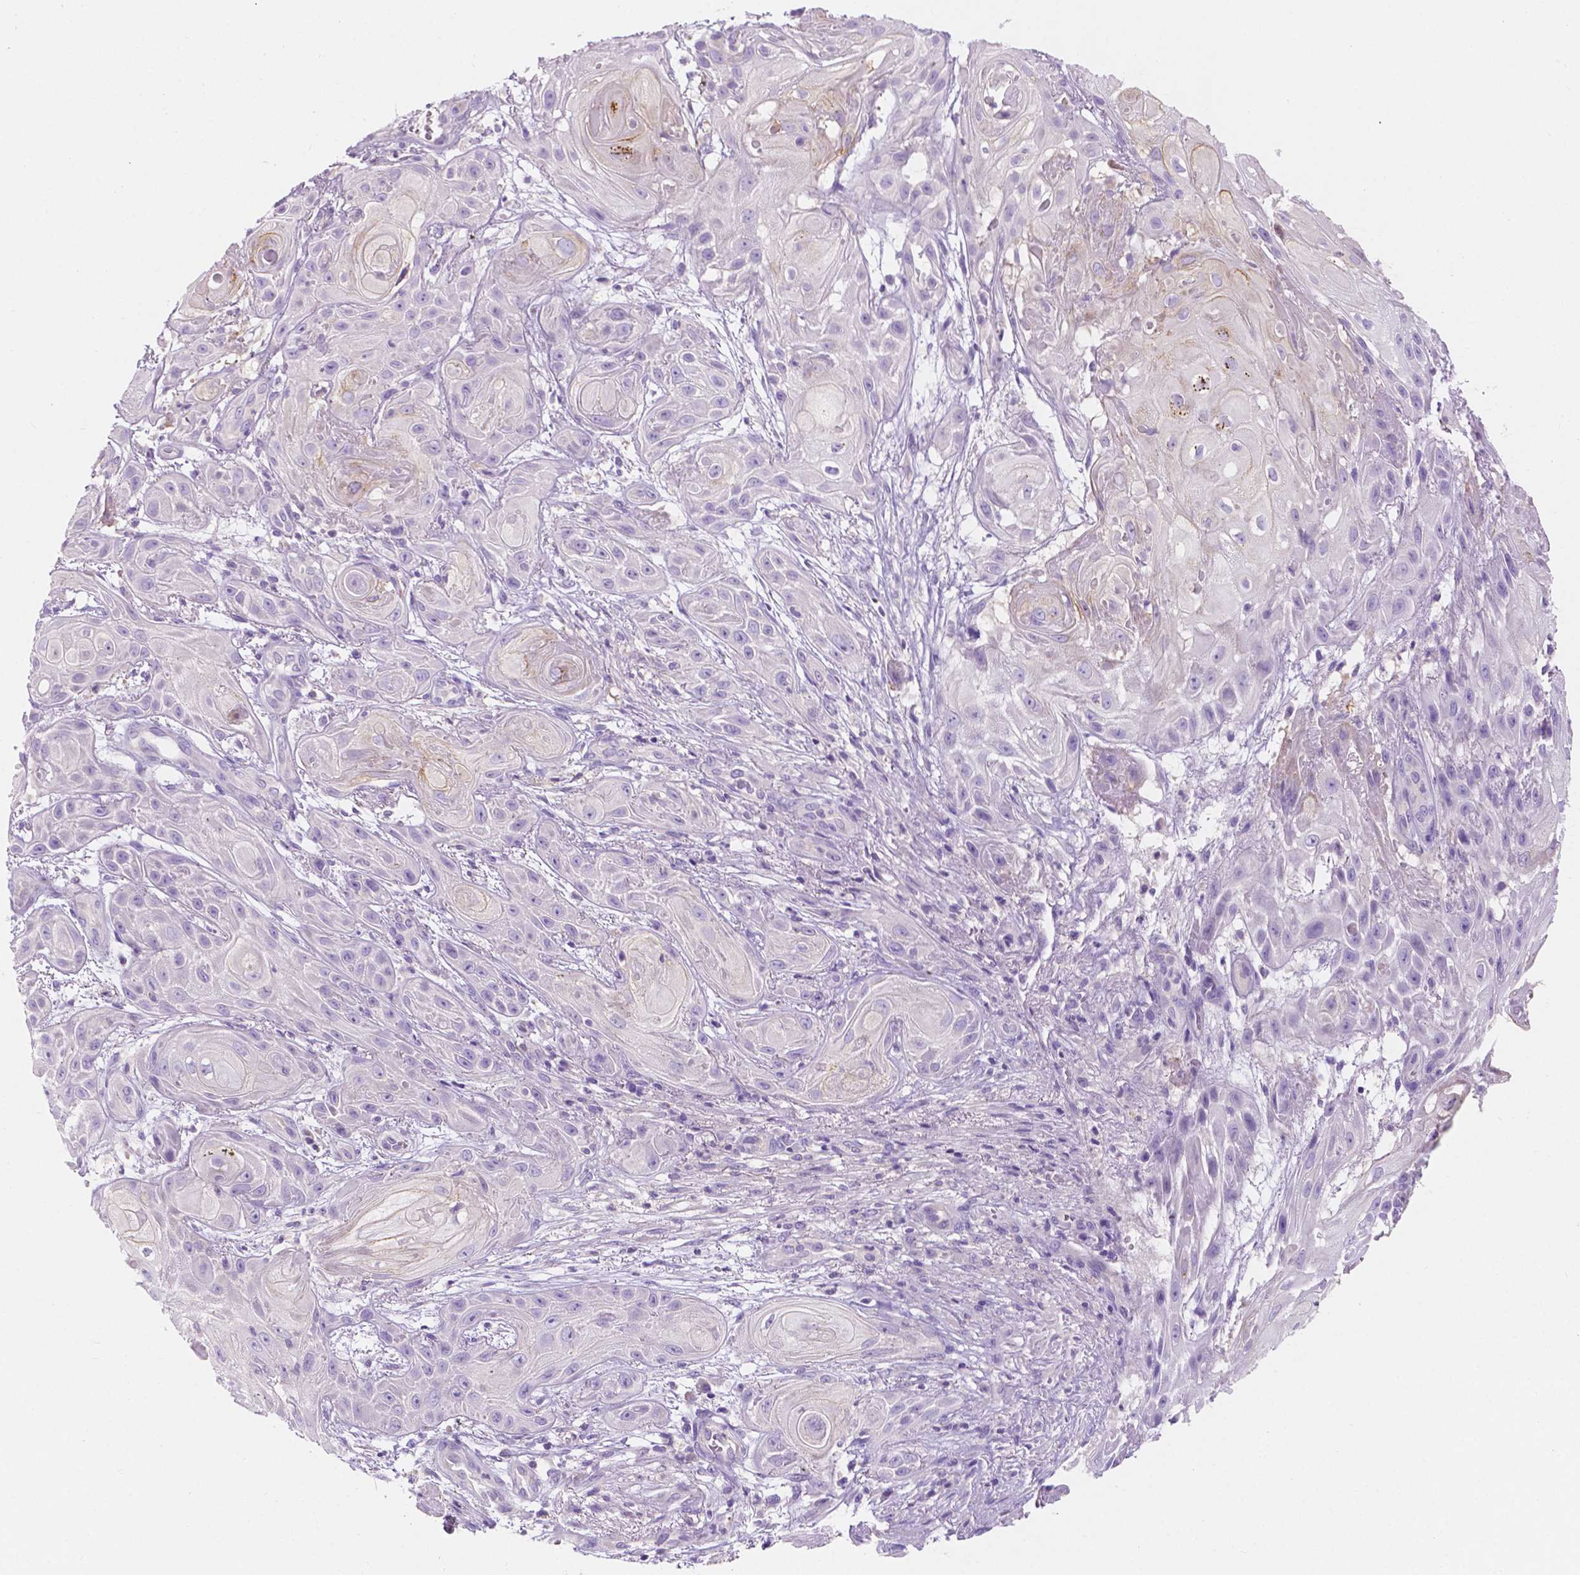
{"staining": {"intensity": "negative", "quantity": "none", "location": "none"}, "tissue": "skin cancer", "cell_type": "Tumor cells", "image_type": "cancer", "snomed": [{"axis": "morphology", "description": "Squamous cell carcinoma, NOS"}, {"axis": "topography", "description": "Skin"}], "caption": "This image is of skin cancer (squamous cell carcinoma) stained with immunohistochemistry to label a protein in brown with the nuclei are counter-stained blue. There is no positivity in tumor cells.", "gene": "SIRT2", "patient": {"sex": "male", "age": 62}}